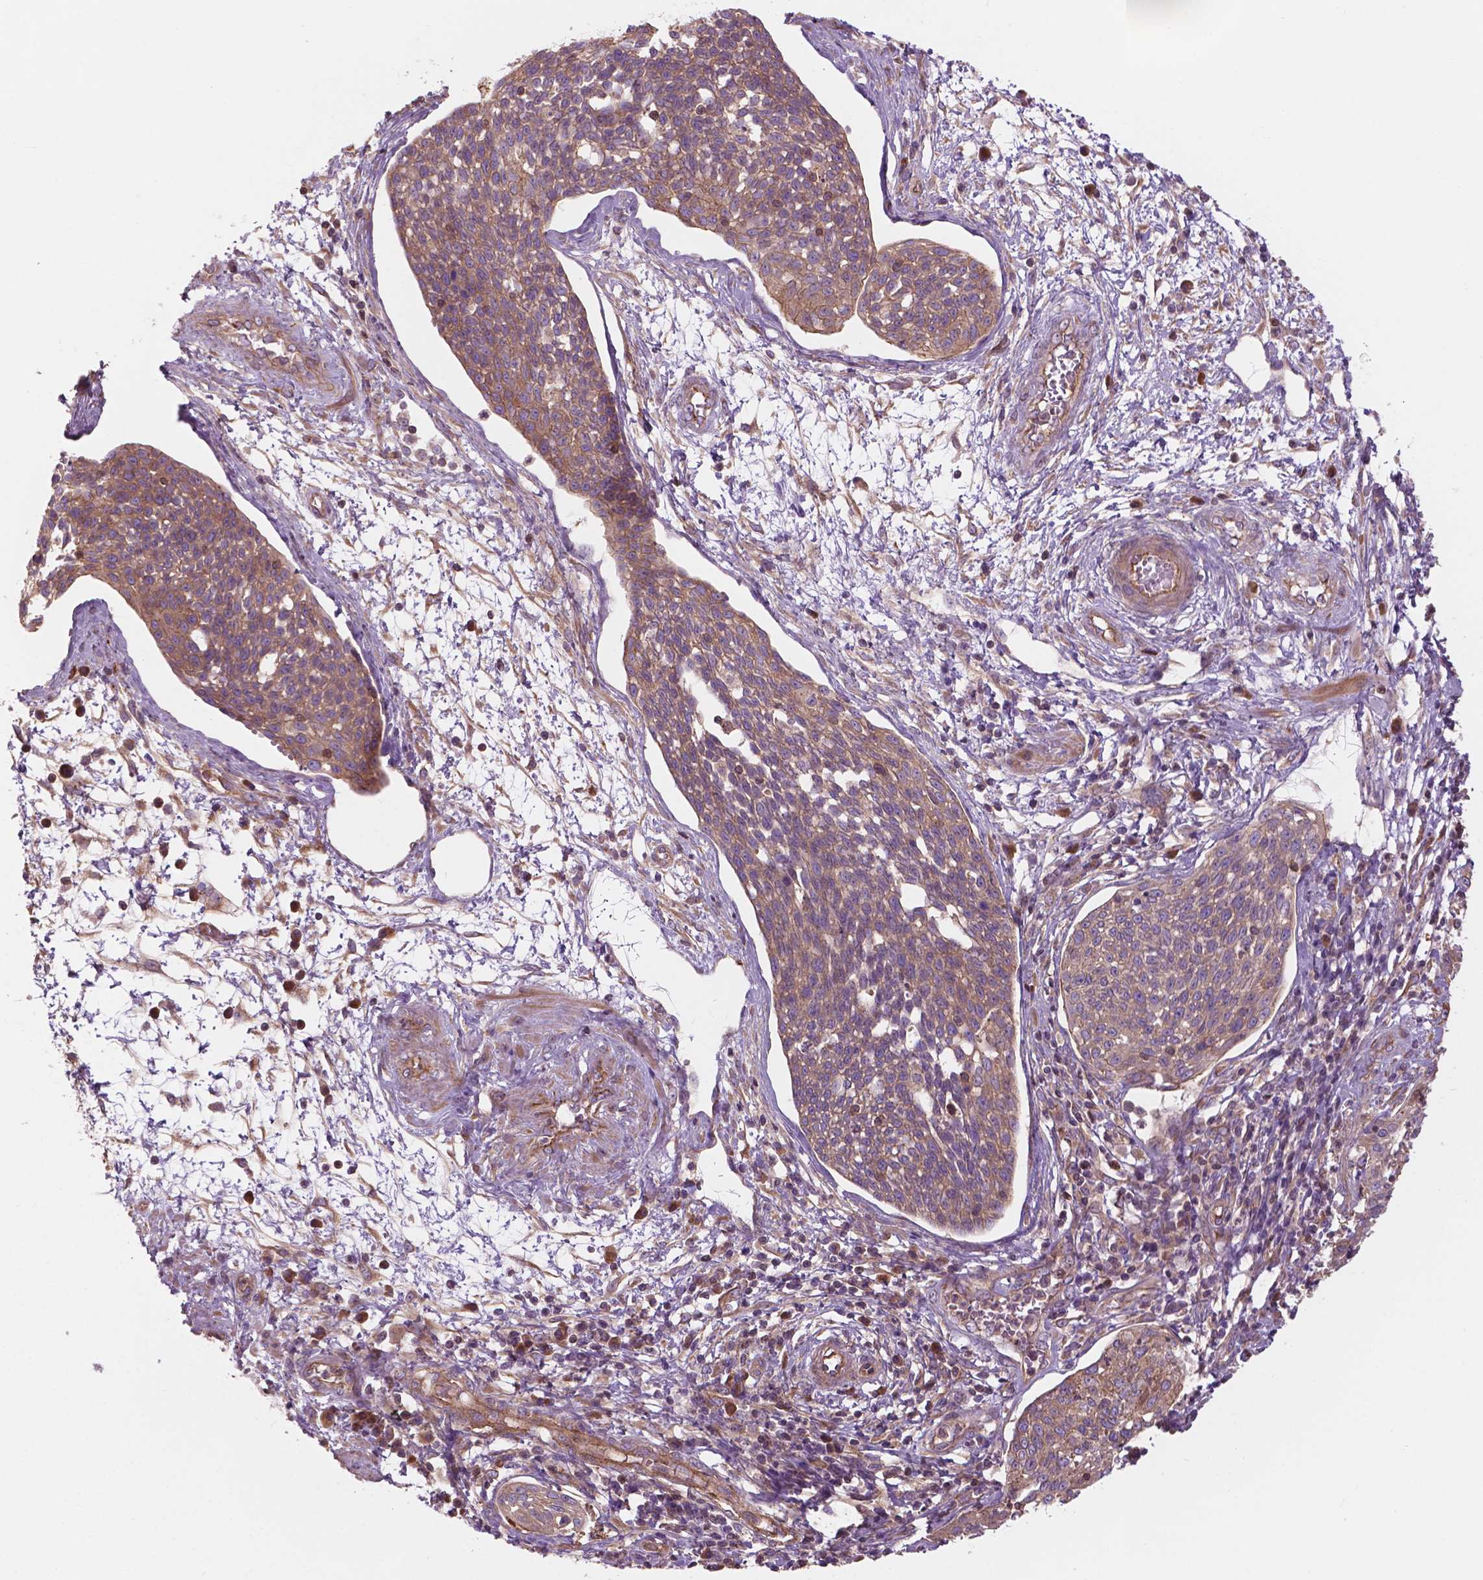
{"staining": {"intensity": "moderate", "quantity": "<25%", "location": "cytoplasmic/membranous"}, "tissue": "cervical cancer", "cell_type": "Tumor cells", "image_type": "cancer", "snomed": [{"axis": "morphology", "description": "Squamous cell carcinoma, NOS"}, {"axis": "topography", "description": "Cervix"}], "caption": "Immunohistochemistry histopathology image of human cervical squamous cell carcinoma stained for a protein (brown), which demonstrates low levels of moderate cytoplasmic/membranous positivity in approximately <25% of tumor cells.", "gene": "SURF4", "patient": {"sex": "female", "age": 34}}